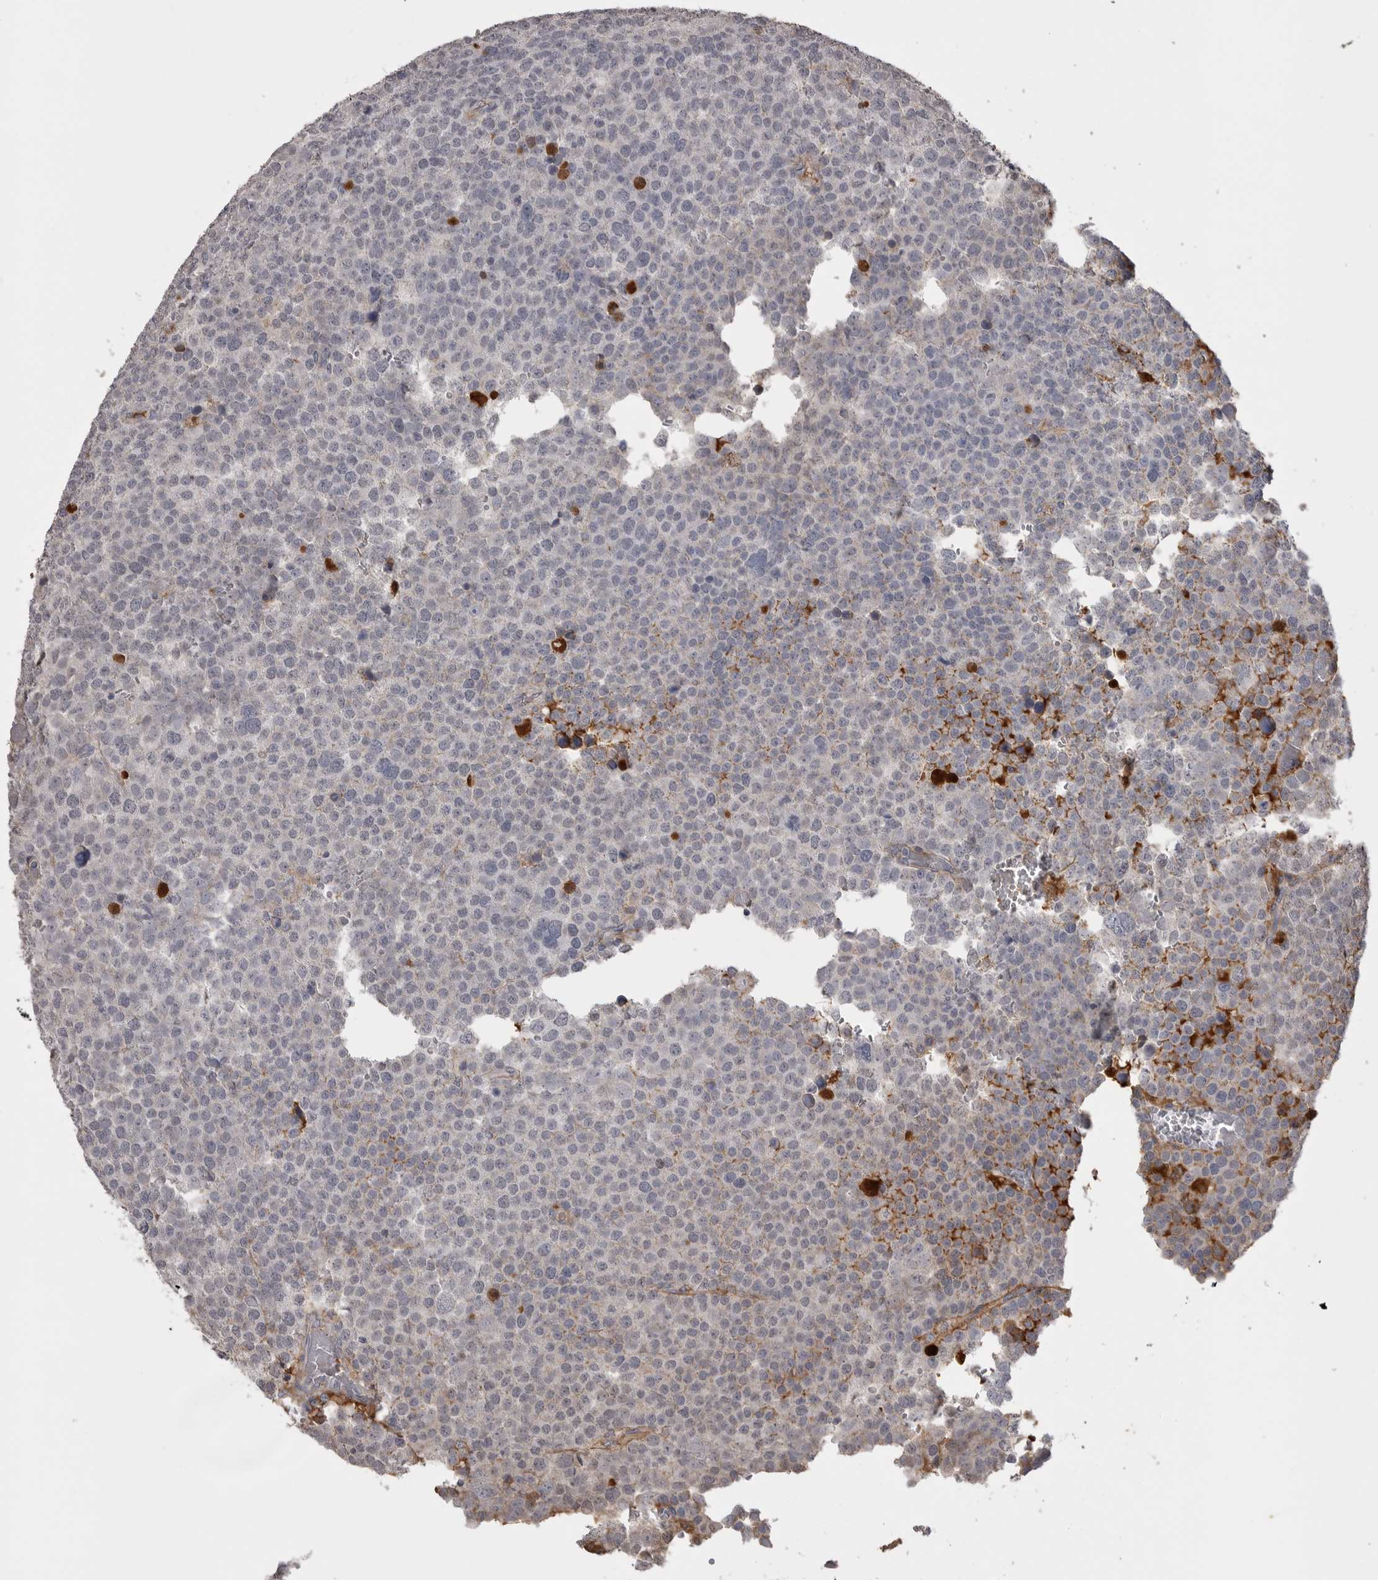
{"staining": {"intensity": "negative", "quantity": "none", "location": "none"}, "tissue": "testis cancer", "cell_type": "Tumor cells", "image_type": "cancer", "snomed": [{"axis": "morphology", "description": "Seminoma, NOS"}, {"axis": "topography", "description": "Testis"}], "caption": "A high-resolution photomicrograph shows IHC staining of testis seminoma, which demonstrates no significant staining in tumor cells.", "gene": "AHSG", "patient": {"sex": "male", "age": 71}}